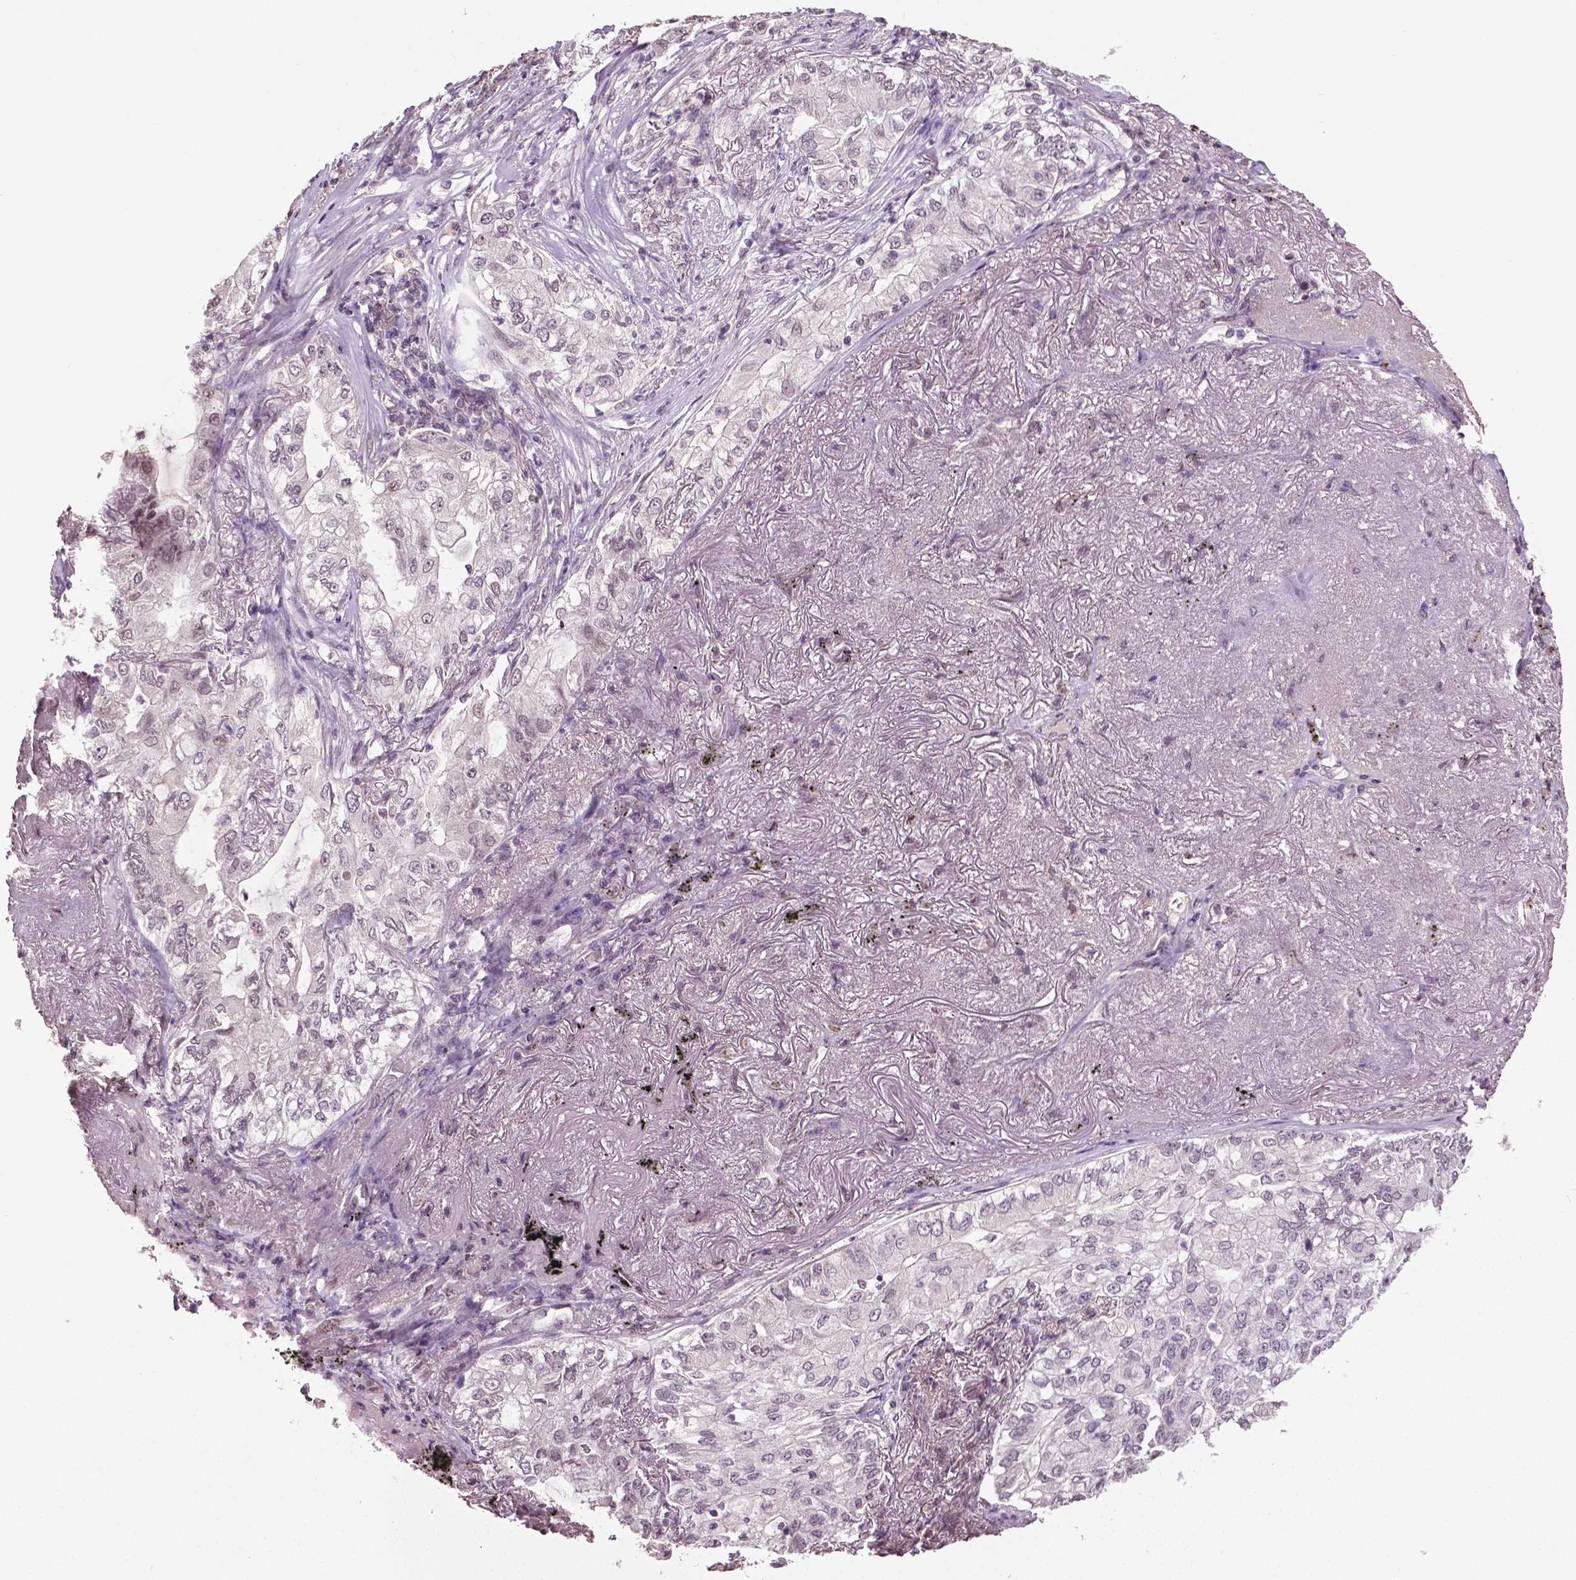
{"staining": {"intensity": "negative", "quantity": "none", "location": "none"}, "tissue": "lung cancer", "cell_type": "Tumor cells", "image_type": "cancer", "snomed": [{"axis": "morphology", "description": "Adenocarcinoma, NOS"}, {"axis": "topography", "description": "Lung"}], "caption": "Adenocarcinoma (lung) stained for a protein using immunohistochemistry shows no expression tumor cells.", "gene": "DLX5", "patient": {"sex": "female", "age": 73}}